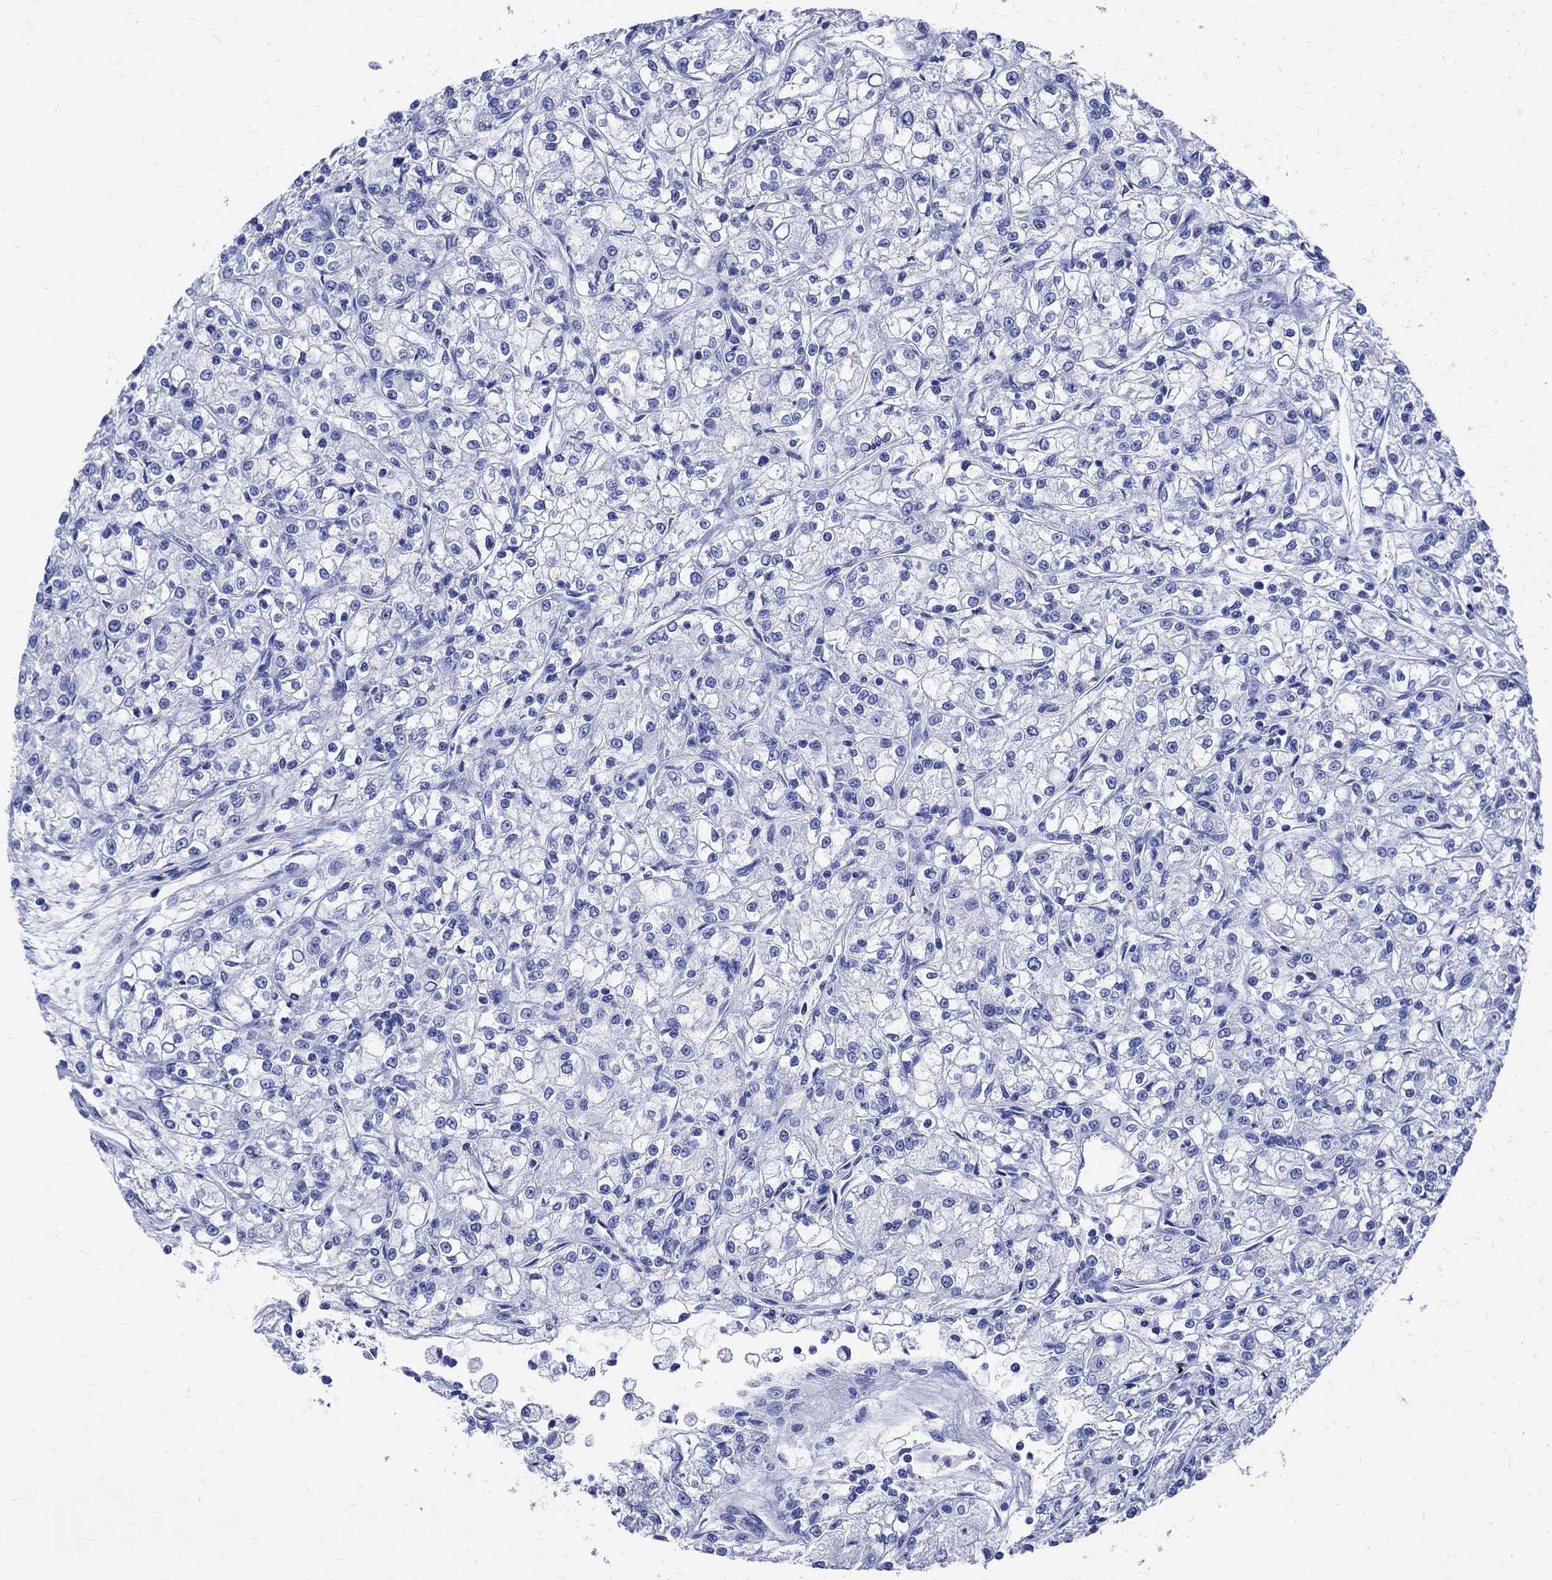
{"staining": {"intensity": "negative", "quantity": "none", "location": "none"}, "tissue": "renal cancer", "cell_type": "Tumor cells", "image_type": "cancer", "snomed": [{"axis": "morphology", "description": "Adenocarcinoma, NOS"}, {"axis": "topography", "description": "Kidney"}], "caption": "An immunohistochemistry image of renal adenocarcinoma is shown. There is no staining in tumor cells of renal adenocarcinoma. (DAB (3,3'-diaminobenzidine) immunohistochemistry (IHC) visualized using brightfield microscopy, high magnification).", "gene": "PARVB", "patient": {"sex": "female", "age": 59}}